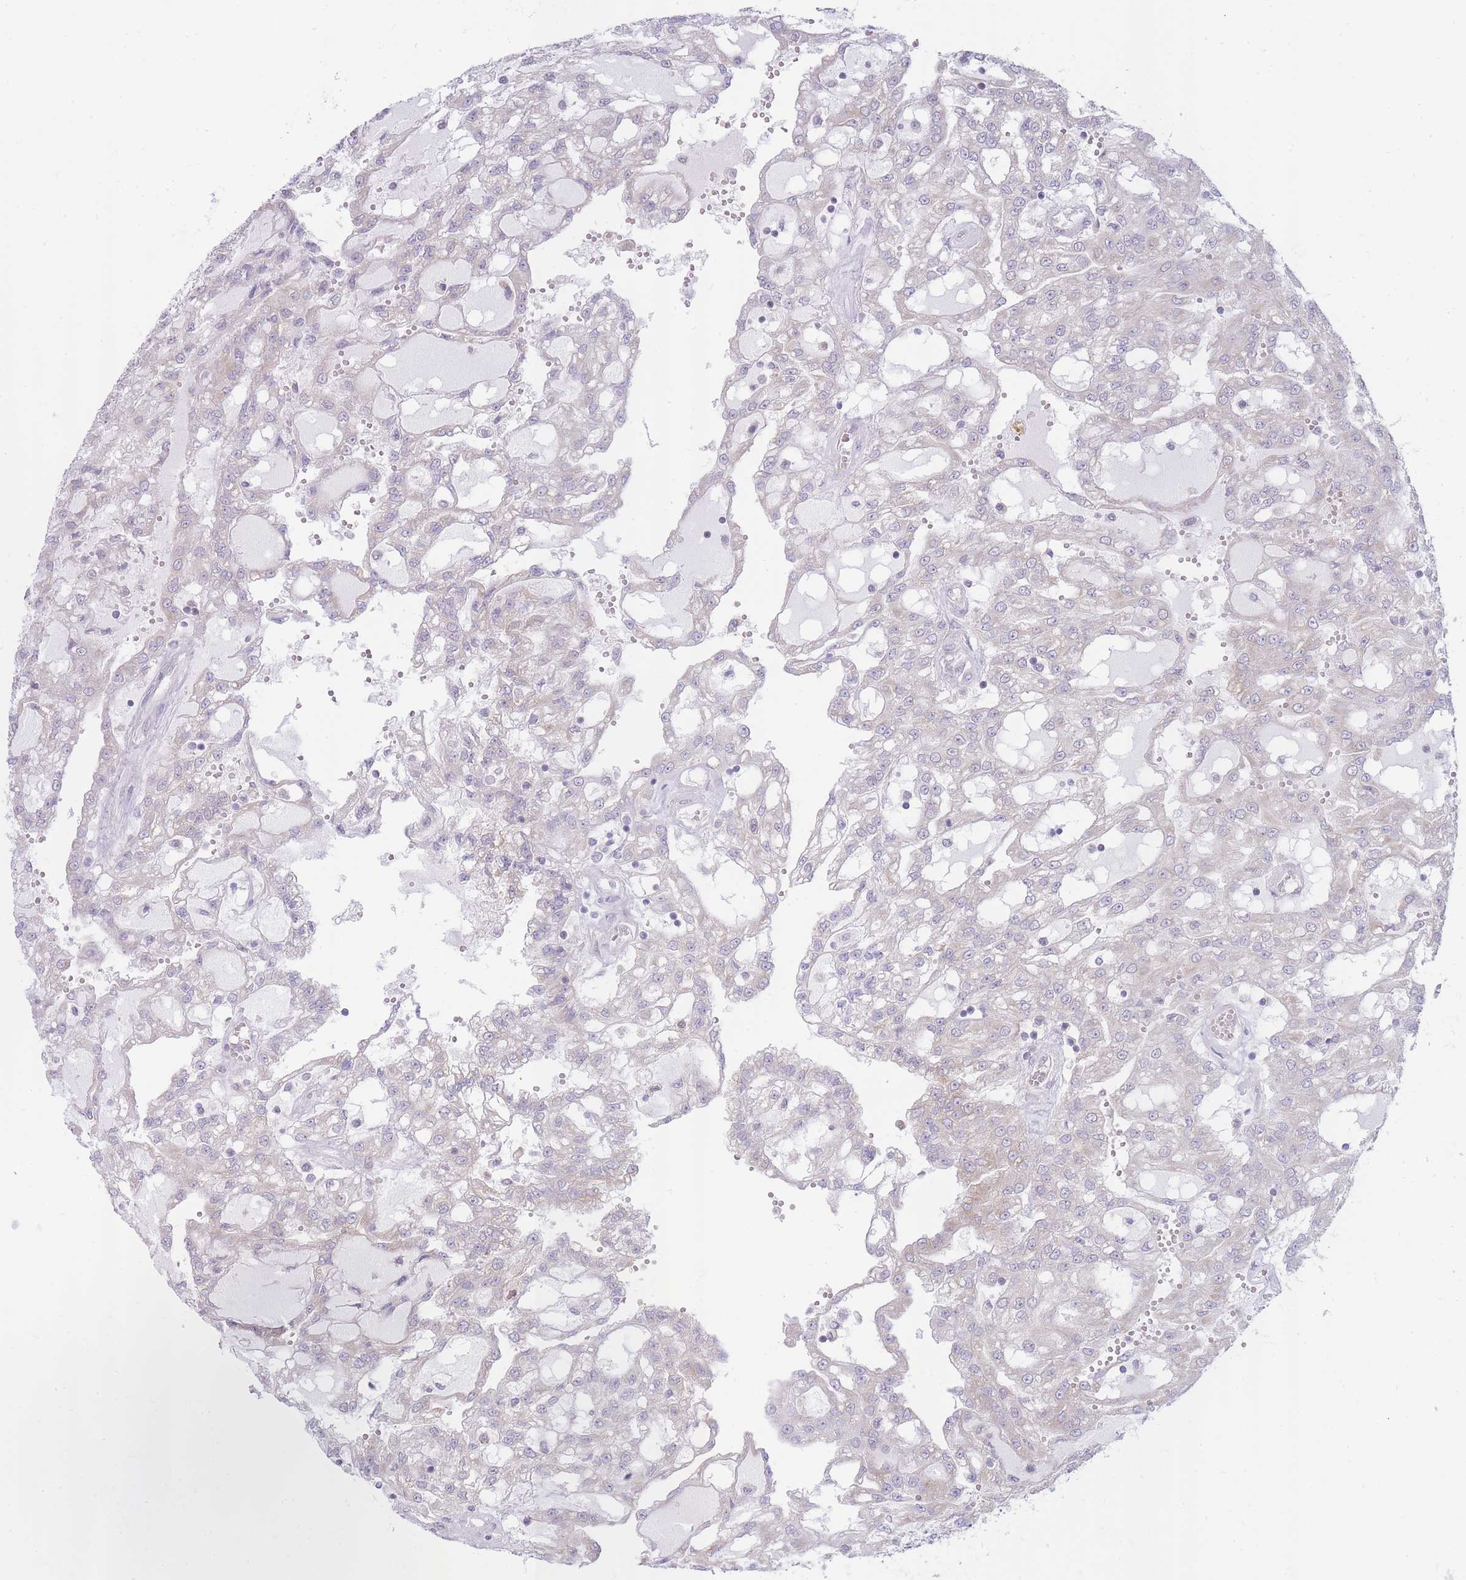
{"staining": {"intensity": "negative", "quantity": "none", "location": "none"}, "tissue": "renal cancer", "cell_type": "Tumor cells", "image_type": "cancer", "snomed": [{"axis": "morphology", "description": "Adenocarcinoma, NOS"}, {"axis": "topography", "description": "Kidney"}], "caption": "Photomicrograph shows no protein expression in tumor cells of renal cancer tissue.", "gene": "OR5L2", "patient": {"sex": "male", "age": 63}}